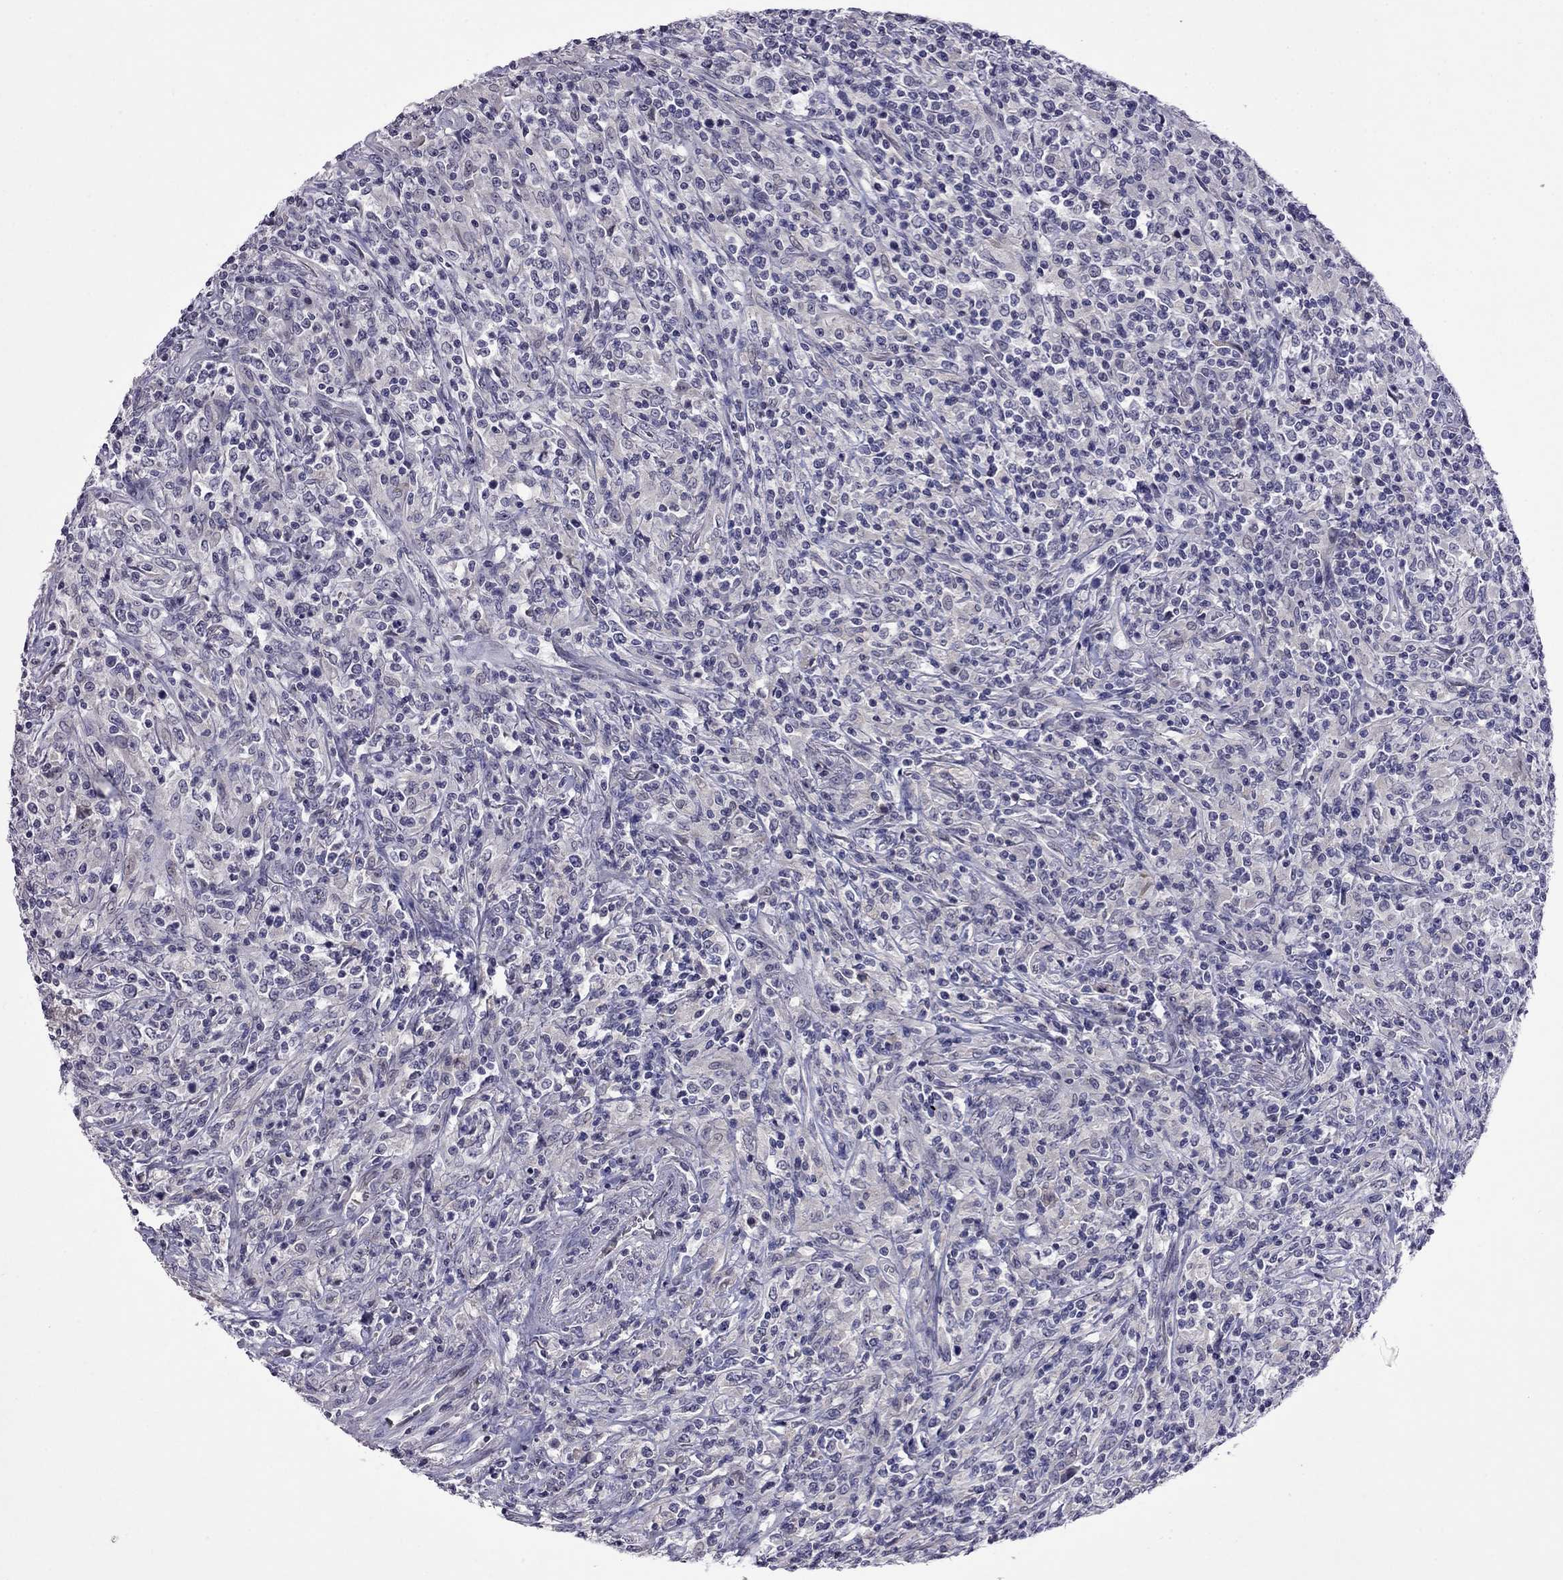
{"staining": {"intensity": "negative", "quantity": "none", "location": "none"}, "tissue": "lymphoma", "cell_type": "Tumor cells", "image_type": "cancer", "snomed": [{"axis": "morphology", "description": "Malignant lymphoma, non-Hodgkin's type, High grade"}, {"axis": "topography", "description": "Lung"}], "caption": "Immunohistochemistry image of neoplastic tissue: human malignant lymphoma, non-Hodgkin's type (high-grade) stained with DAB displays no significant protein expression in tumor cells.", "gene": "STAR", "patient": {"sex": "male", "age": 79}}